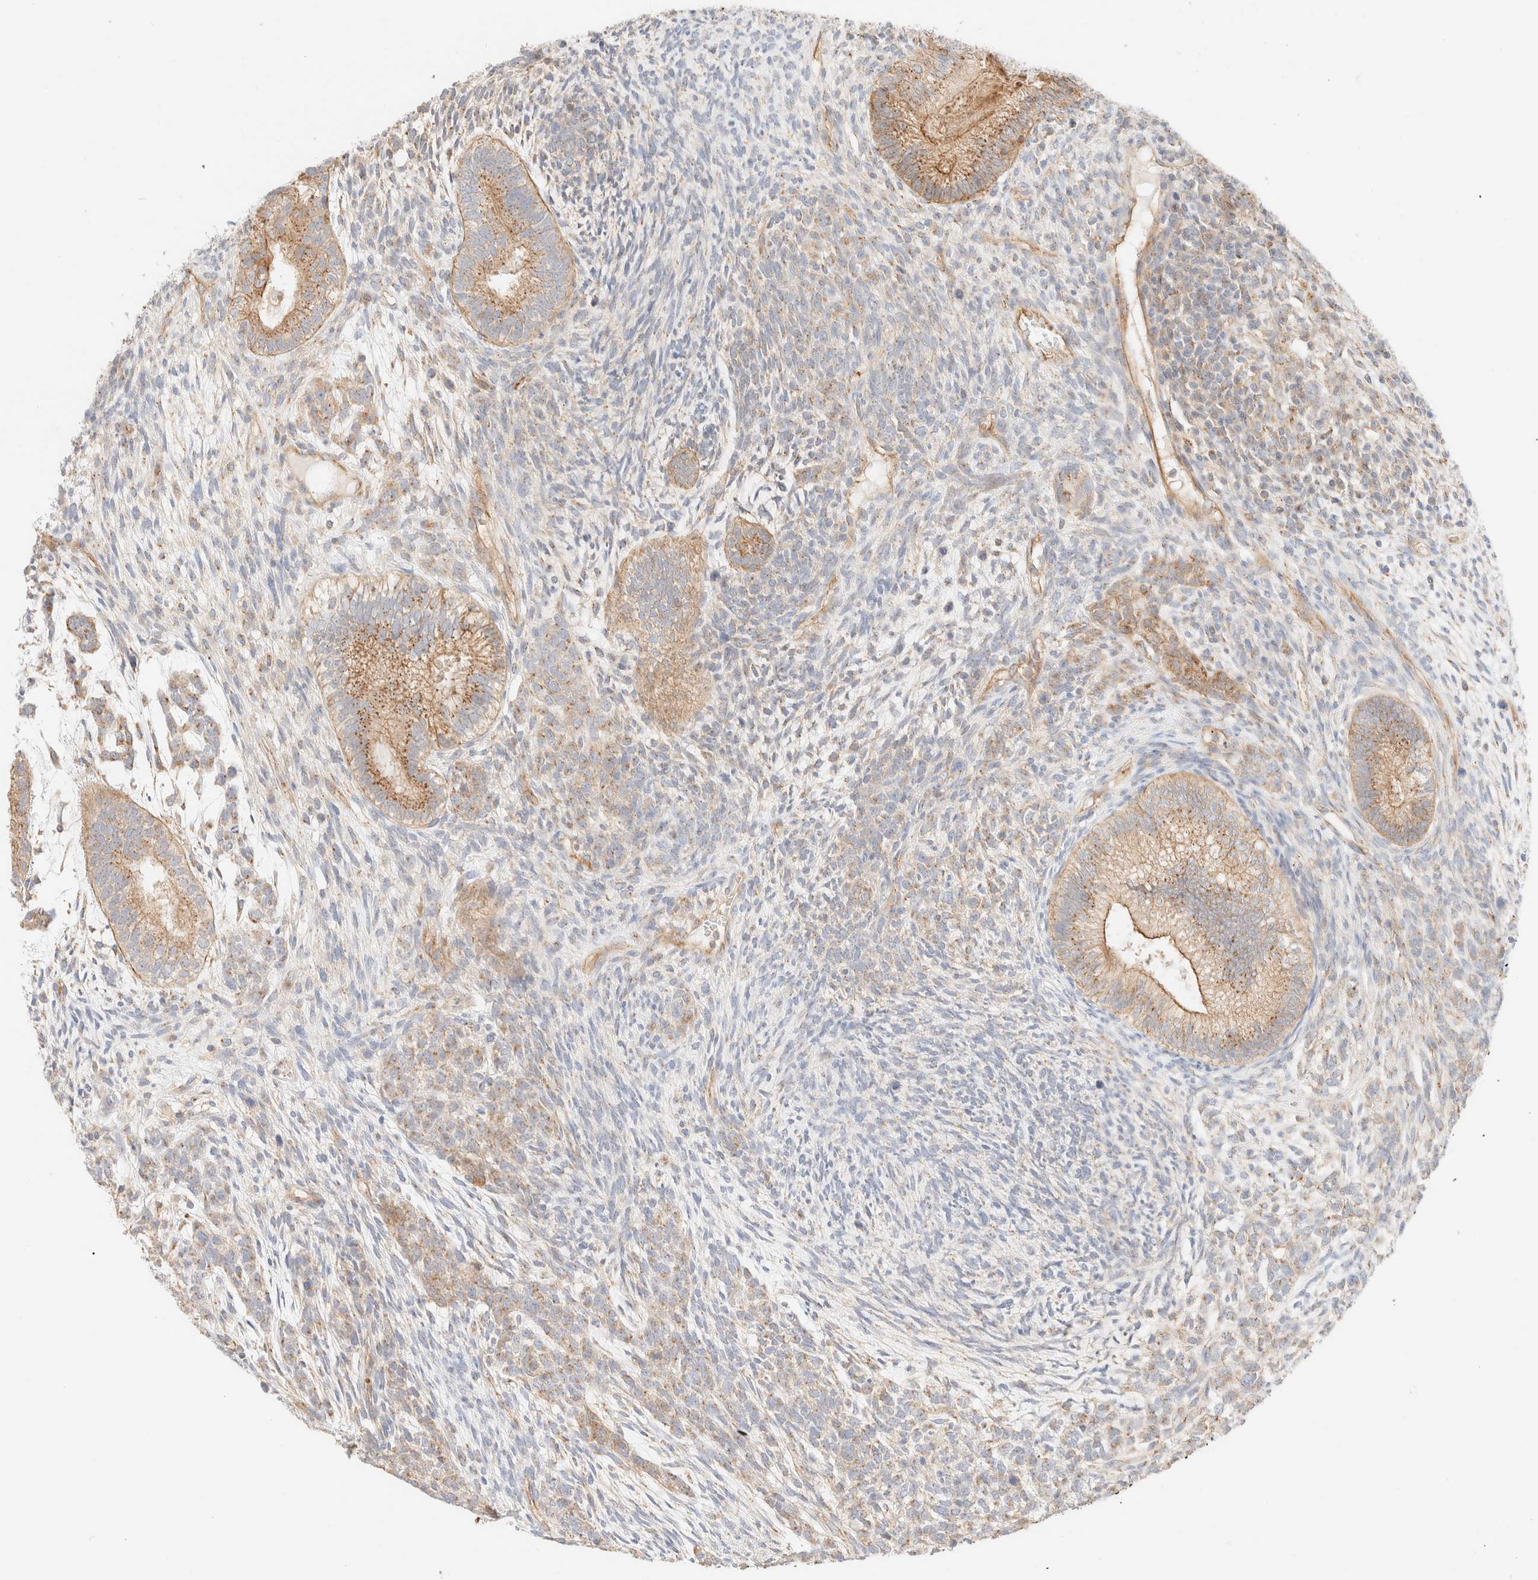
{"staining": {"intensity": "moderate", "quantity": ">75%", "location": "cytoplasmic/membranous"}, "tissue": "testis cancer", "cell_type": "Tumor cells", "image_type": "cancer", "snomed": [{"axis": "morphology", "description": "Seminoma, NOS"}, {"axis": "morphology", "description": "Carcinoma, Embryonal, NOS"}, {"axis": "topography", "description": "Testis"}], "caption": "Tumor cells display medium levels of moderate cytoplasmic/membranous expression in approximately >75% of cells in testis cancer.", "gene": "MYO10", "patient": {"sex": "male", "age": 28}}